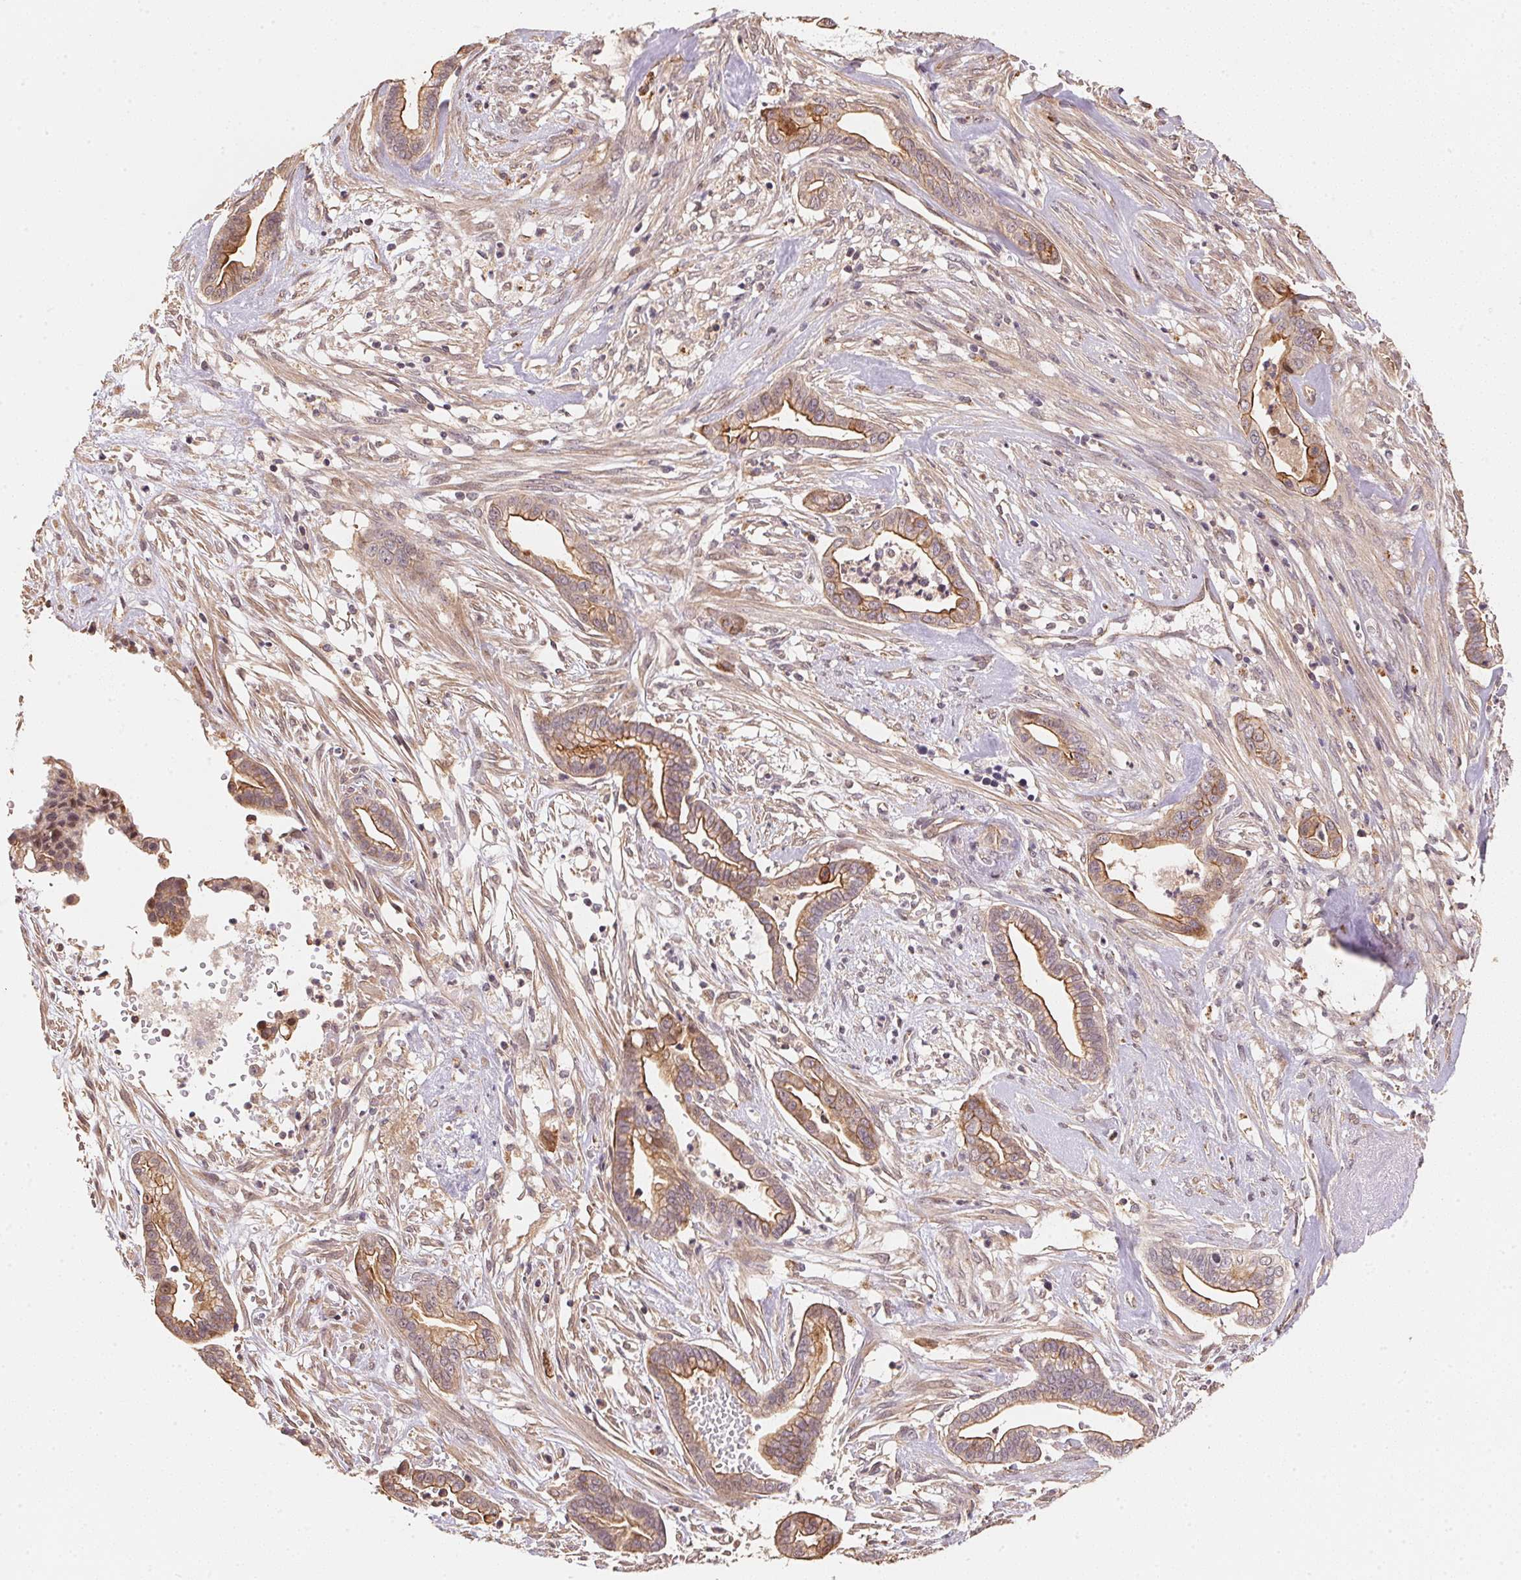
{"staining": {"intensity": "moderate", "quantity": "25%-75%", "location": "cytoplasmic/membranous"}, "tissue": "cervical cancer", "cell_type": "Tumor cells", "image_type": "cancer", "snomed": [{"axis": "morphology", "description": "Adenocarcinoma, NOS"}, {"axis": "topography", "description": "Cervix"}], "caption": "Human cervical adenocarcinoma stained with a brown dye displays moderate cytoplasmic/membranous positive positivity in approximately 25%-75% of tumor cells.", "gene": "TMEM222", "patient": {"sex": "female", "age": 62}}